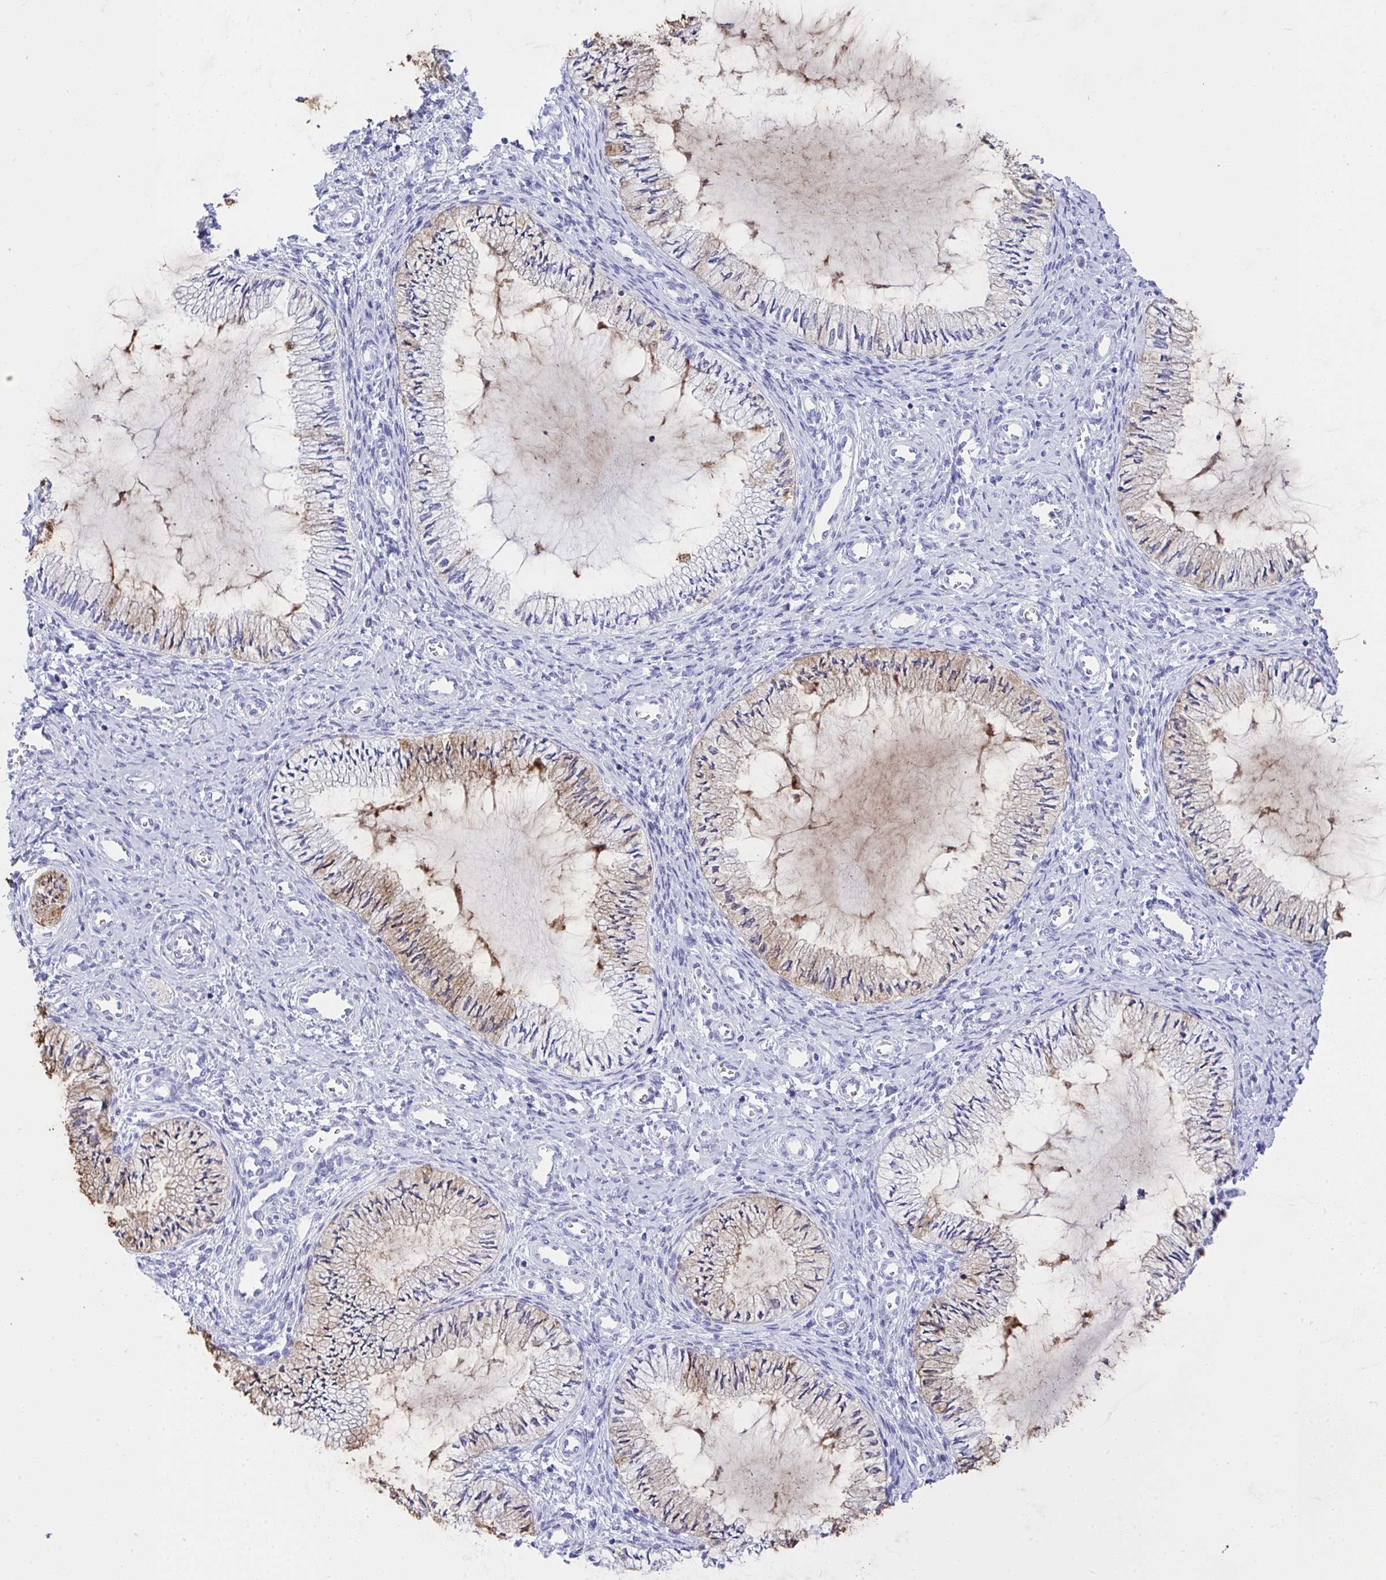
{"staining": {"intensity": "weak", "quantity": "25%-75%", "location": "cytoplasmic/membranous"}, "tissue": "cervix", "cell_type": "Glandular cells", "image_type": "normal", "snomed": [{"axis": "morphology", "description": "Normal tissue, NOS"}, {"axis": "topography", "description": "Cervix"}], "caption": "DAB immunohistochemical staining of unremarkable cervix displays weak cytoplasmic/membranous protein staining in about 25%-75% of glandular cells.", "gene": "AKR1D1", "patient": {"sex": "female", "age": 24}}